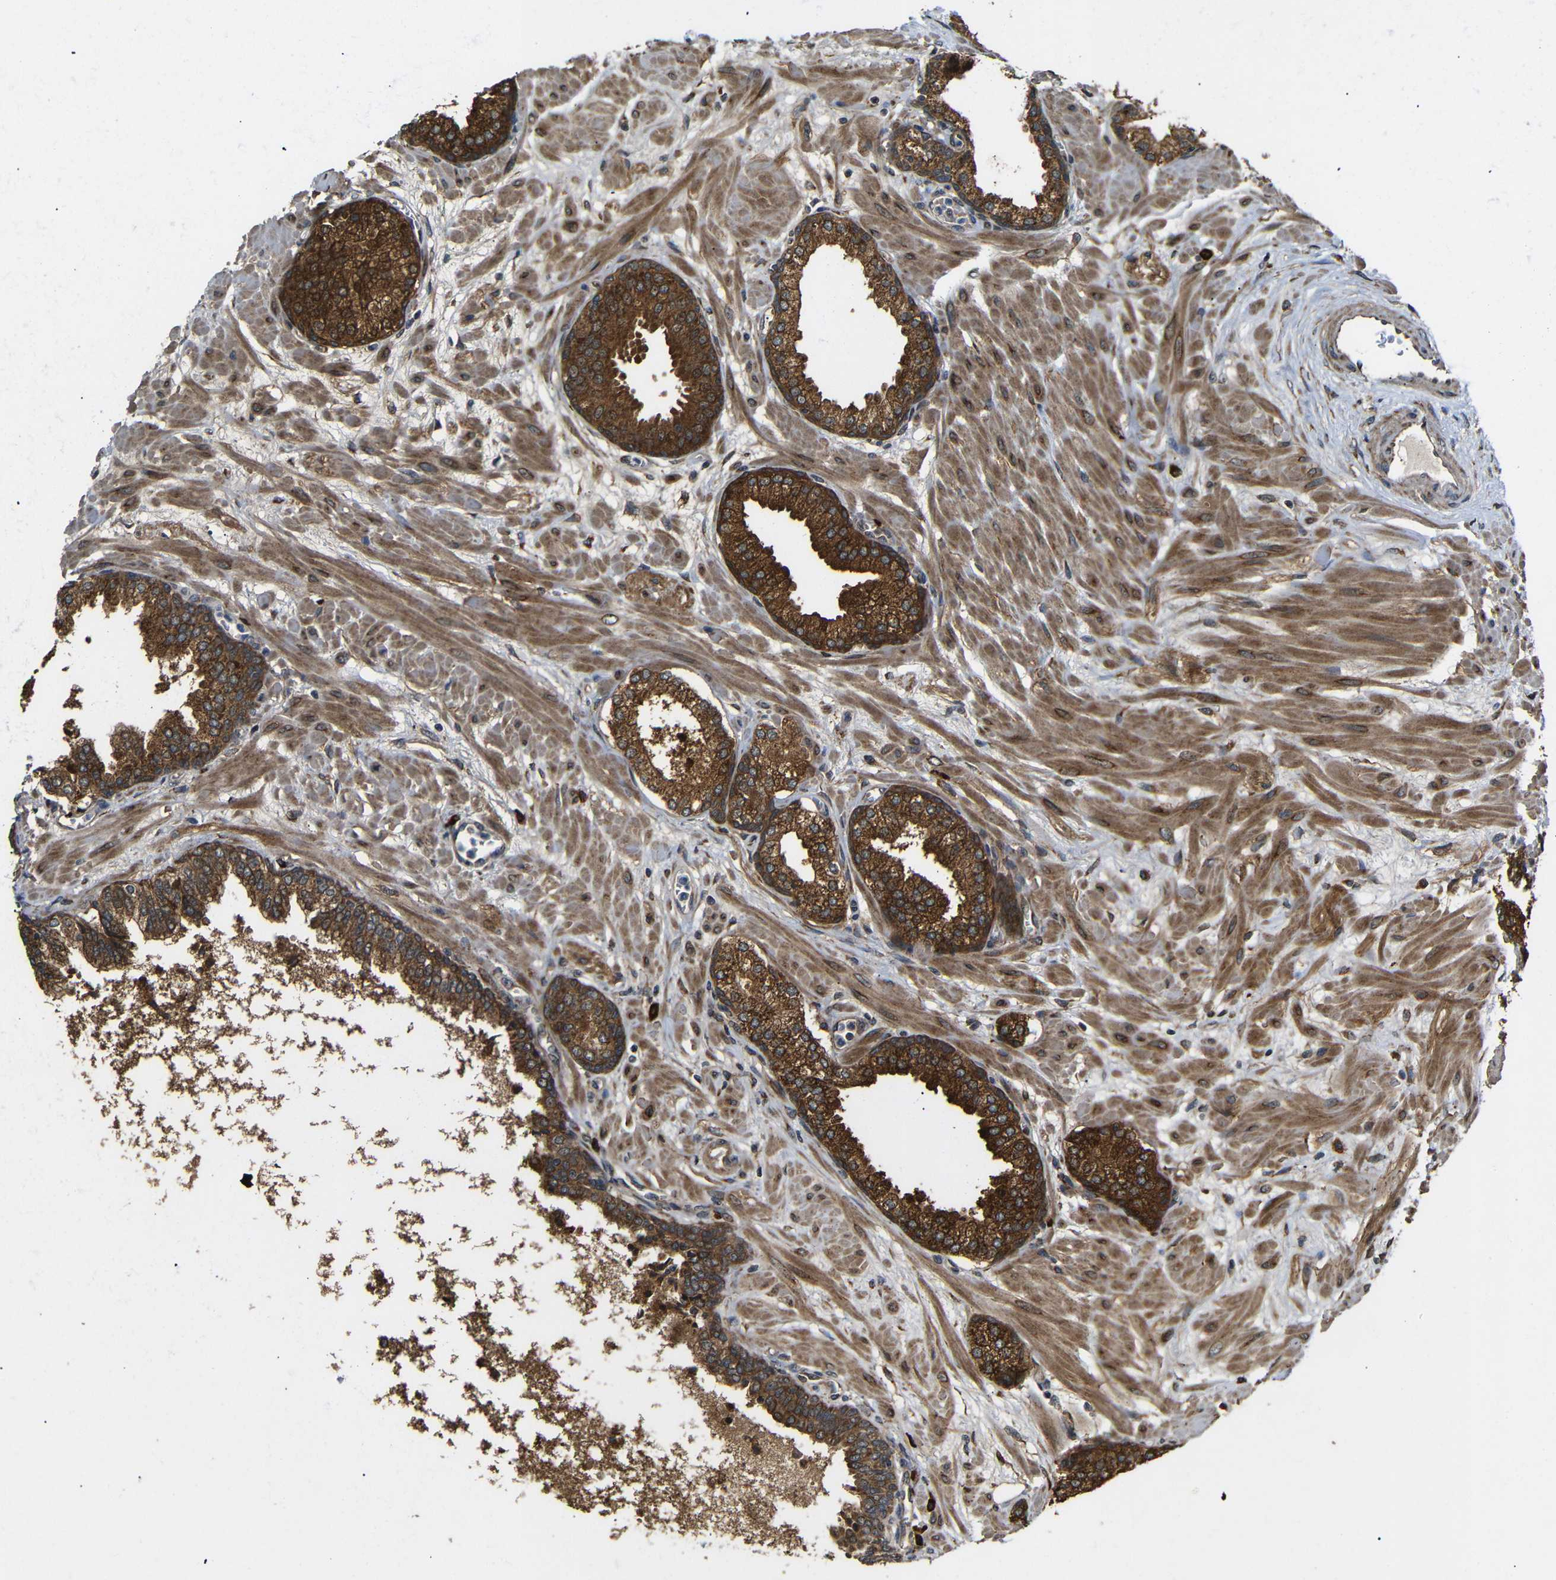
{"staining": {"intensity": "strong", "quantity": ">75%", "location": "cytoplasmic/membranous"}, "tissue": "prostate", "cell_type": "Glandular cells", "image_type": "normal", "snomed": [{"axis": "morphology", "description": "Normal tissue, NOS"}, {"axis": "morphology", "description": "Urothelial carcinoma, Low grade"}, {"axis": "topography", "description": "Urinary bladder"}, {"axis": "topography", "description": "Prostate"}], "caption": "High-magnification brightfield microscopy of benign prostate stained with DAB (3,3'-diaminobenzidine) (brown) and counterstained with hematoxylin (blue). glandular cells exhibit strong cytoplasmic/membranous positivity is present in approximately>75% of cells. The protein of interest is shown in brown color, while the nuclei are stained blue.", "gene": "KANK4", "patient": {"sex": "male", "age": 60}}